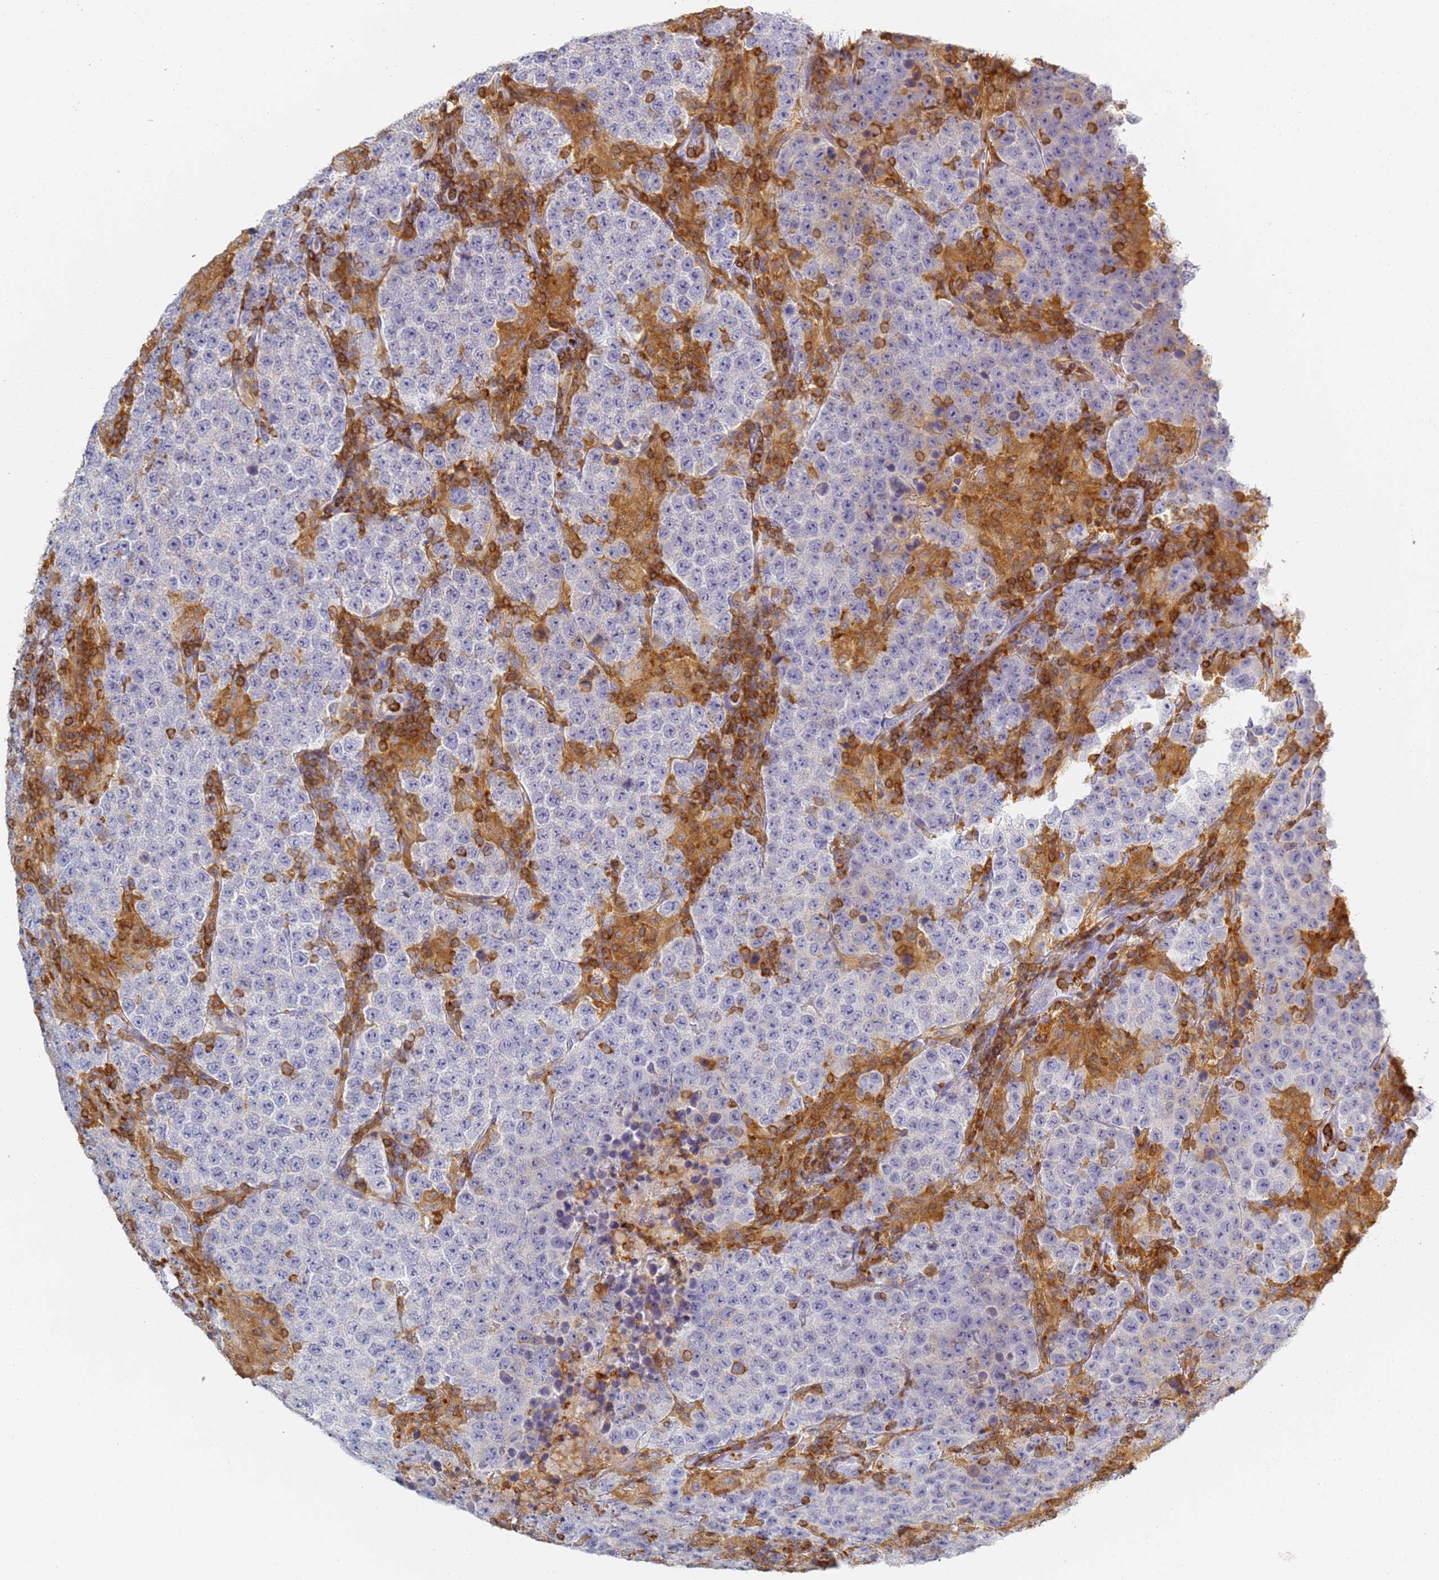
{"staining": {"intensity": "negative", "quantity": "none", "location": "none"}, "tissue": "testis cancer", "cell_type": "Tumor cells", "image_type": "cancer", "snomed": [{"axis": "morphology", "description": "Normal tissue, NOS"}, {"axis": "morphology", "description": "Urothelial carcinoma, High grade"}, {"axis": "morphology", "description": "Seminoma, NOS"}, {"axis": "morphology", "description": "Carcinoma, Embryonal, NOS"}, {"axis": "topography", "description": "Urinary bladder"}, {"axis": "topography", "description": "Testis"}], "caption": "Tumor cells show no significant positivity in testis cancer (embryonal carcinoma). Nuclei are stained in blue.", "gene": "BIN2", "patient": {"sex": "male", "age": 41}}